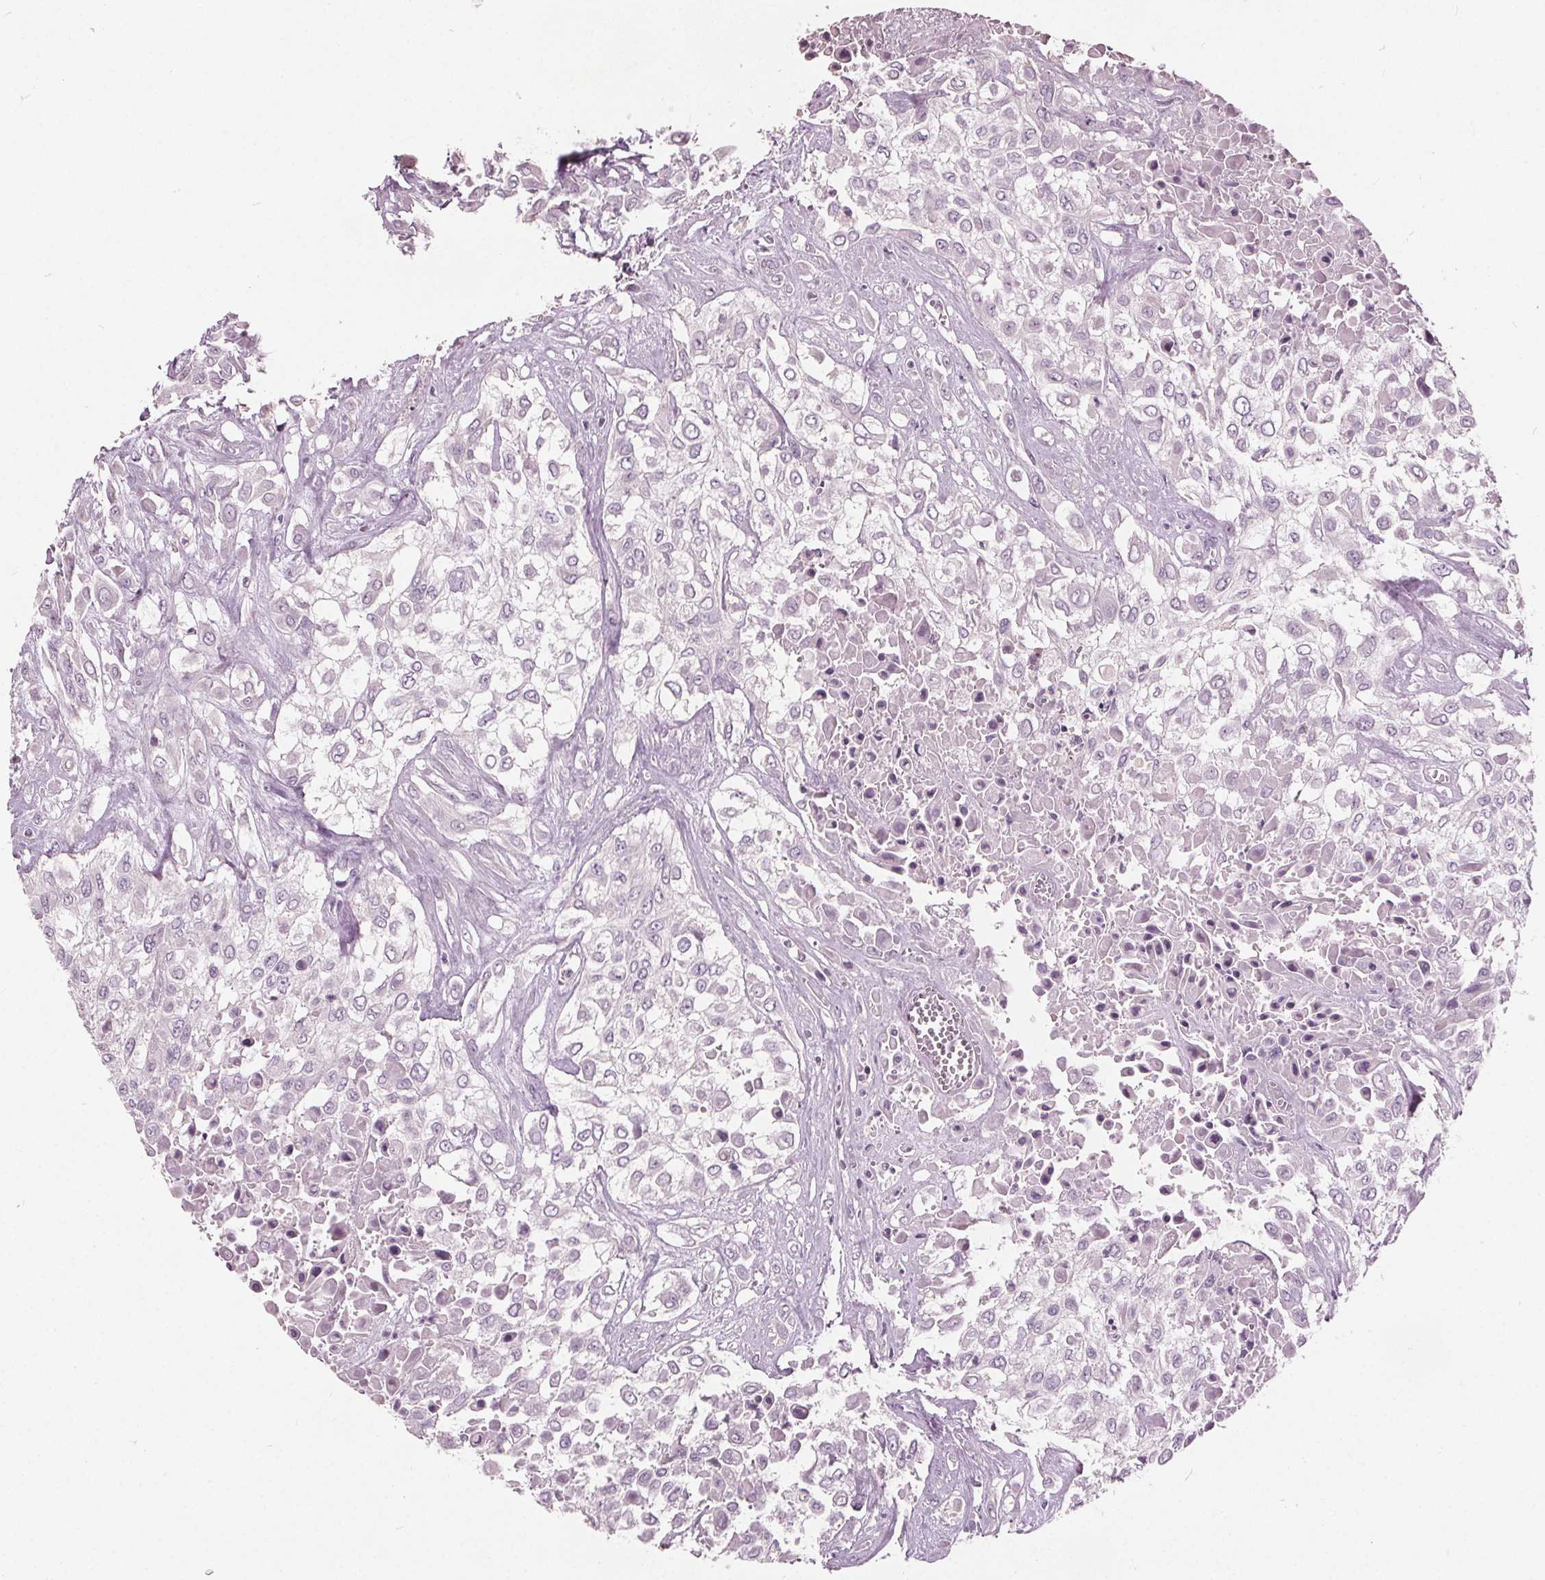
{"staining": {"intensity": "negative", "quantity": "none", "location": "none"}, "tissue": "urothelial cancer", "cell_type": "Tumor cells", "image_type": "cancer", "snomed": [{"axis": "morphology", "description": "Urothelial carcinoma, High grade"}, {"axis": "topography", "description": "Urinary bladder"}], "caption": "Immunohistochemistry (IHC) of human urothelial carcinoma (high-grade) shows no positivity in tumor cells.", "gene": "TKFC", "patient": {"sex": "male", "age": 57}}